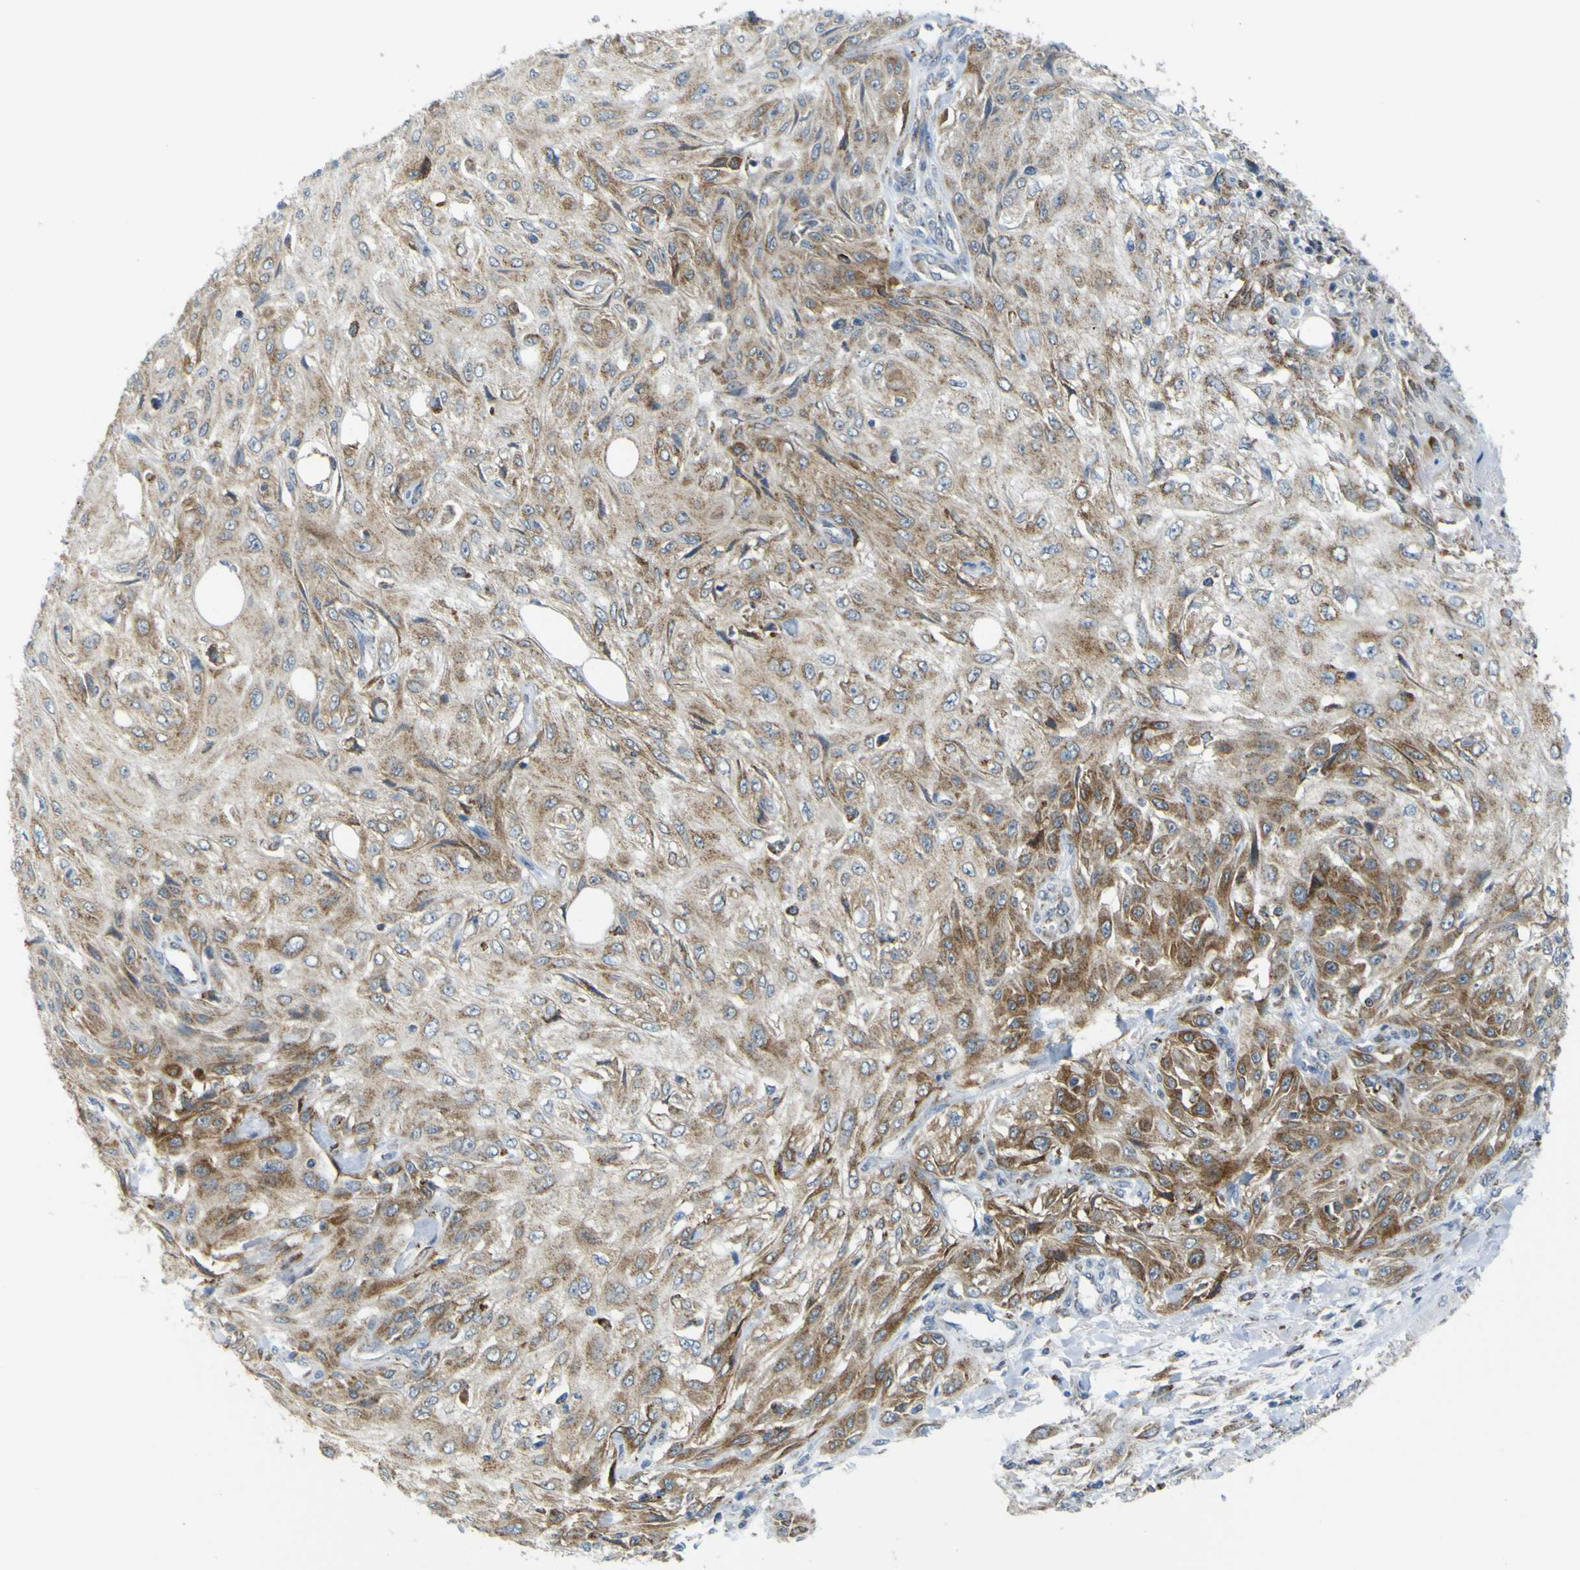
{"staining": {"intensity": "moderate", "quantity": ">75%", "location": "cytoplasmic/membranous"}, "tissue": "skin cancer", "cell_type": "Tumor cells", "image_type": "cancer", "snomed": [{"axis": "morphology", "description": "Squamous cell carcinoma, NOS"}, {"axis": "topography", "description": "Skin"}], "caption": "High-power microscopy captured an IHC photomicrograph of squamous cell carcinoma (skin), revealing moderate cytoplasmic/membranous expression in approximately >75% of tumor cells.", "gene": "ACBD5", "patient": {"sex": "male", "age": 75}}